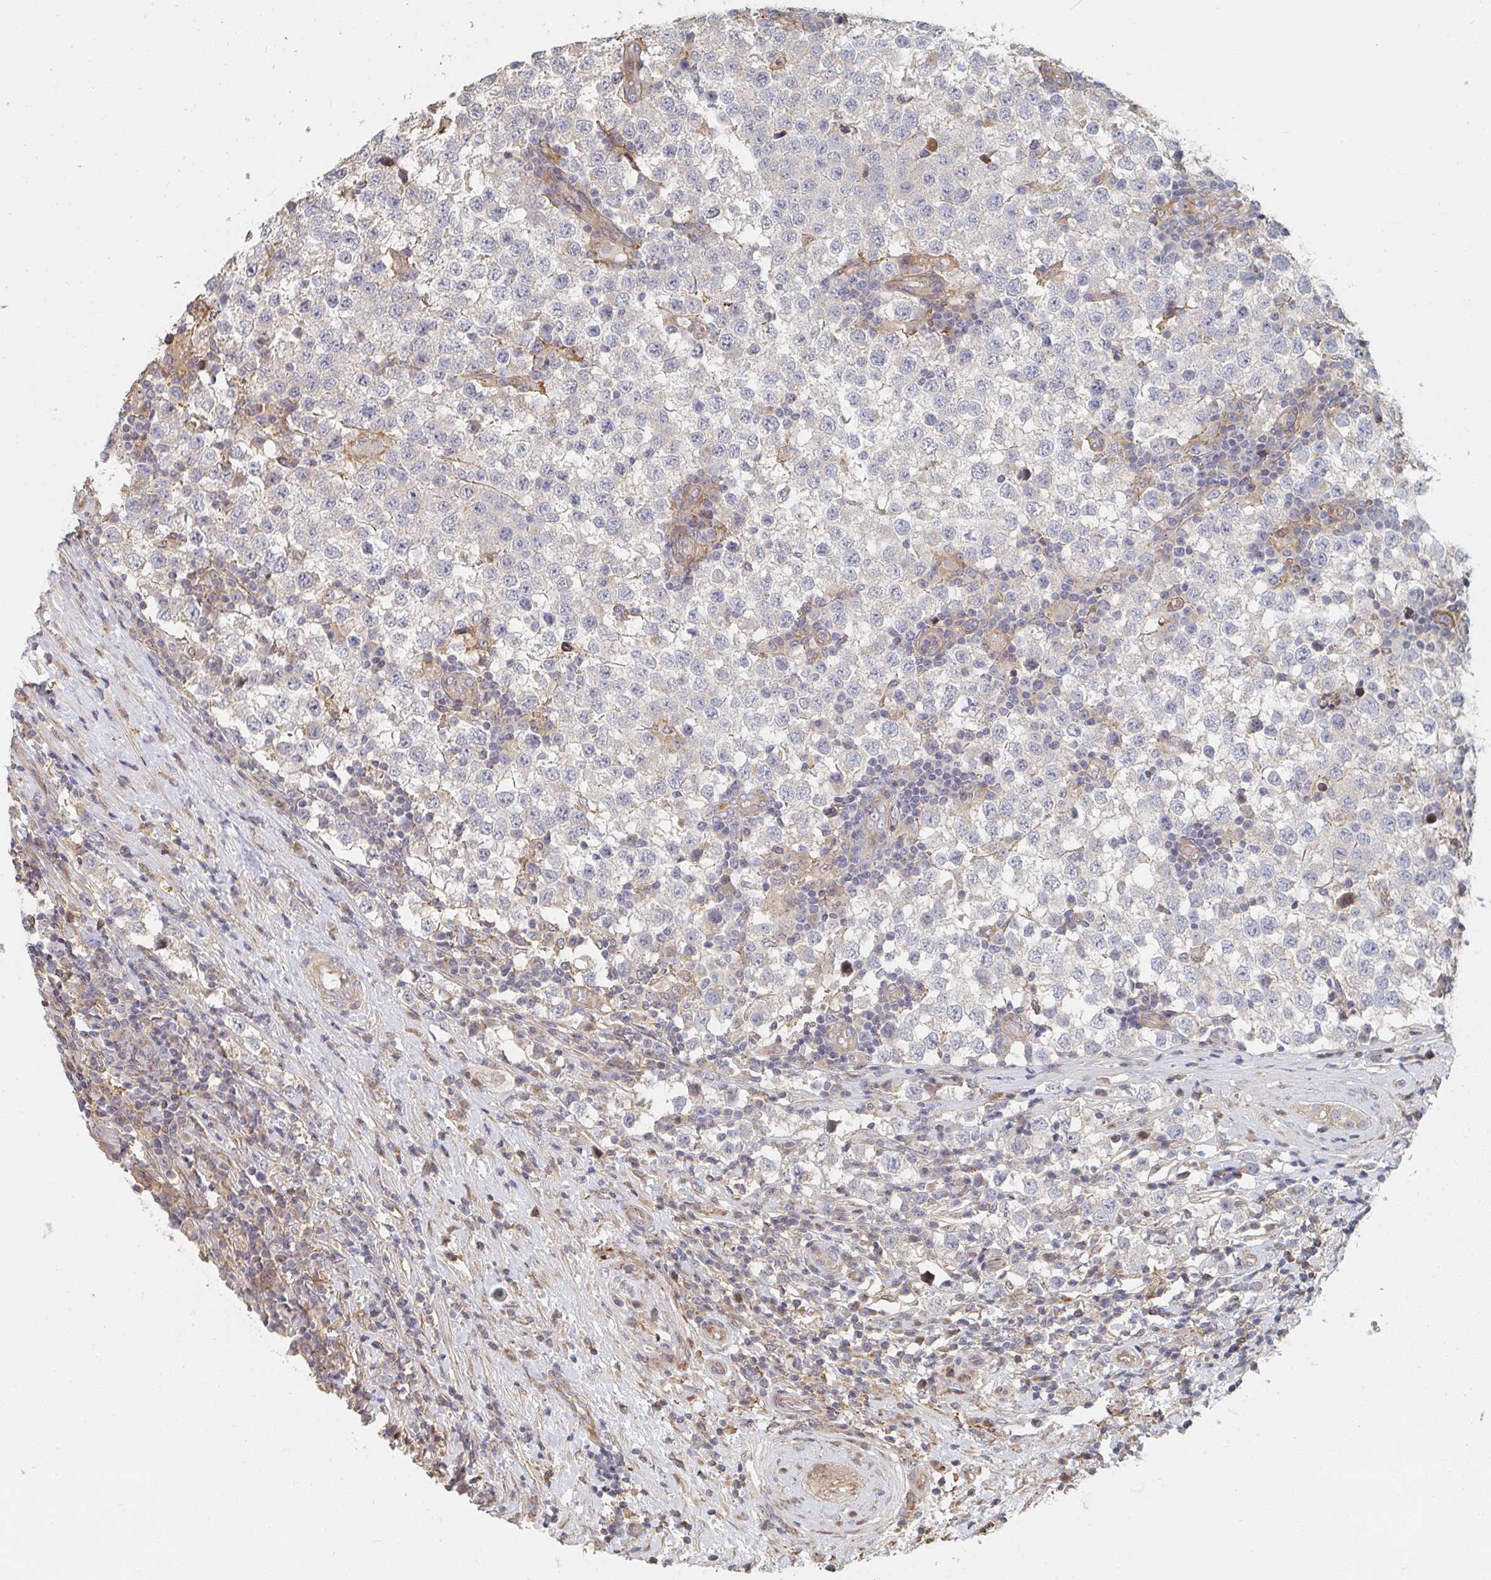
{"staining": {"intensity": "negative", "quantity": "none", "location": "none"}, "tissue": "testis cancer", "cell_type": "Tumor cells", "image_type": "cancer", "snomed": [{"axis": "morphology", "description": "Seminoma, NOS"}, {"axis": "topography", "description": "Testis"}], "caption": "This micrograph is of testis seminoma stained with IHC to label a protein in brown with the nuclei are counter-stained blue. There is no expression in tumor cells.", "gene": "PTEN", "patient": {"sex": "male", "age": 34}}